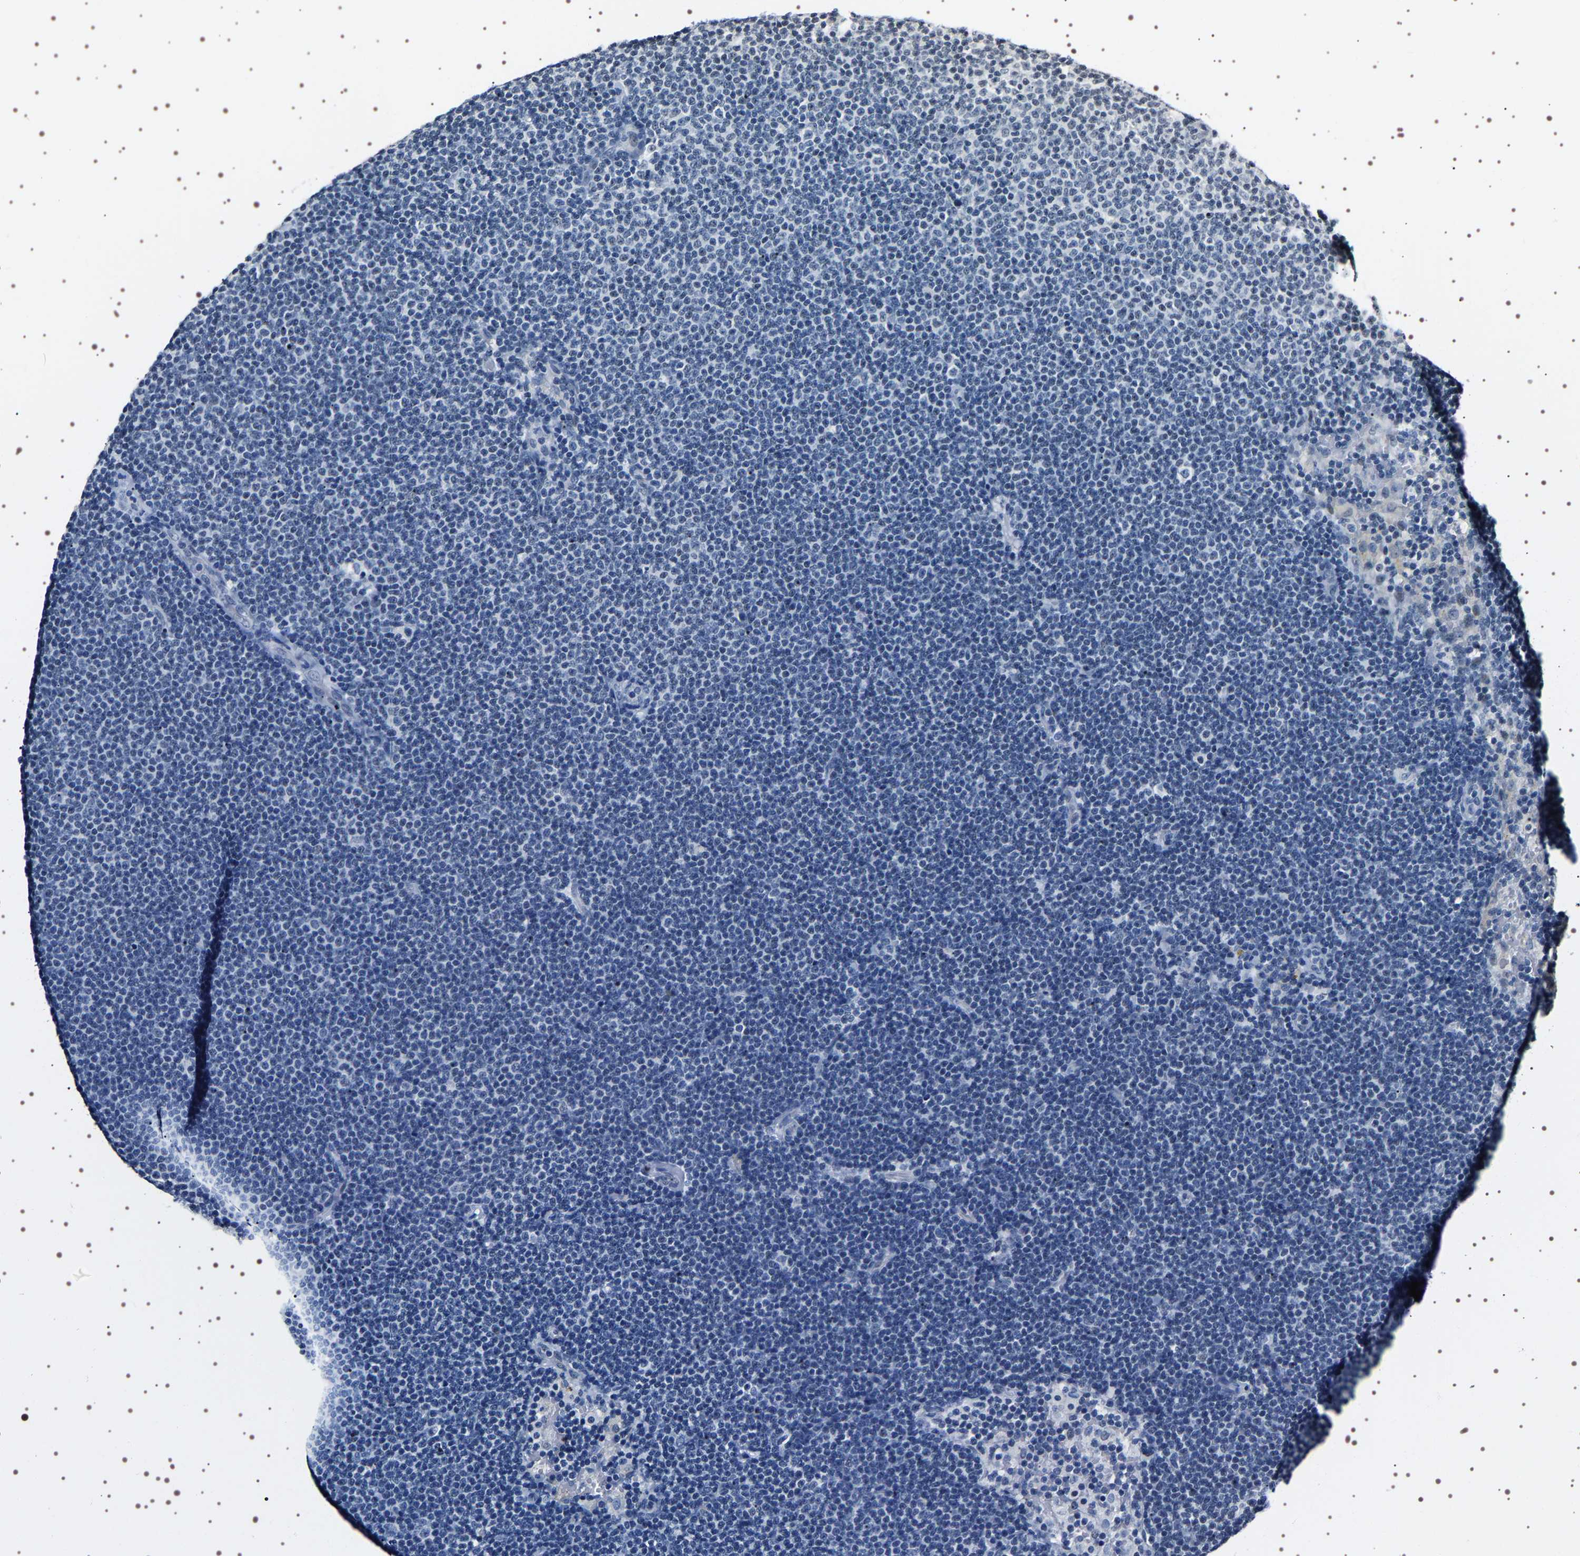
{"staining": {"intensity": "negative", "quantity": "none", "location": "none"}, "tissue": "lymphoma", "cell_type": "Tumor cells", "image_type": "cancer", "snomed": [{"axis": "morphology", "description": "Malignant lymphoma, non-Hodgkin's type, Low grade"}, {"axis": "topography", "description": "Lymph node"}], "caption": "The micrograph shows no significant staining in tumor cells of malignant lymphoma, non-Hodgkin's type (low-grade).", "gene": "UBQLN3", "patient": {"sex": "female", "age": 53}}